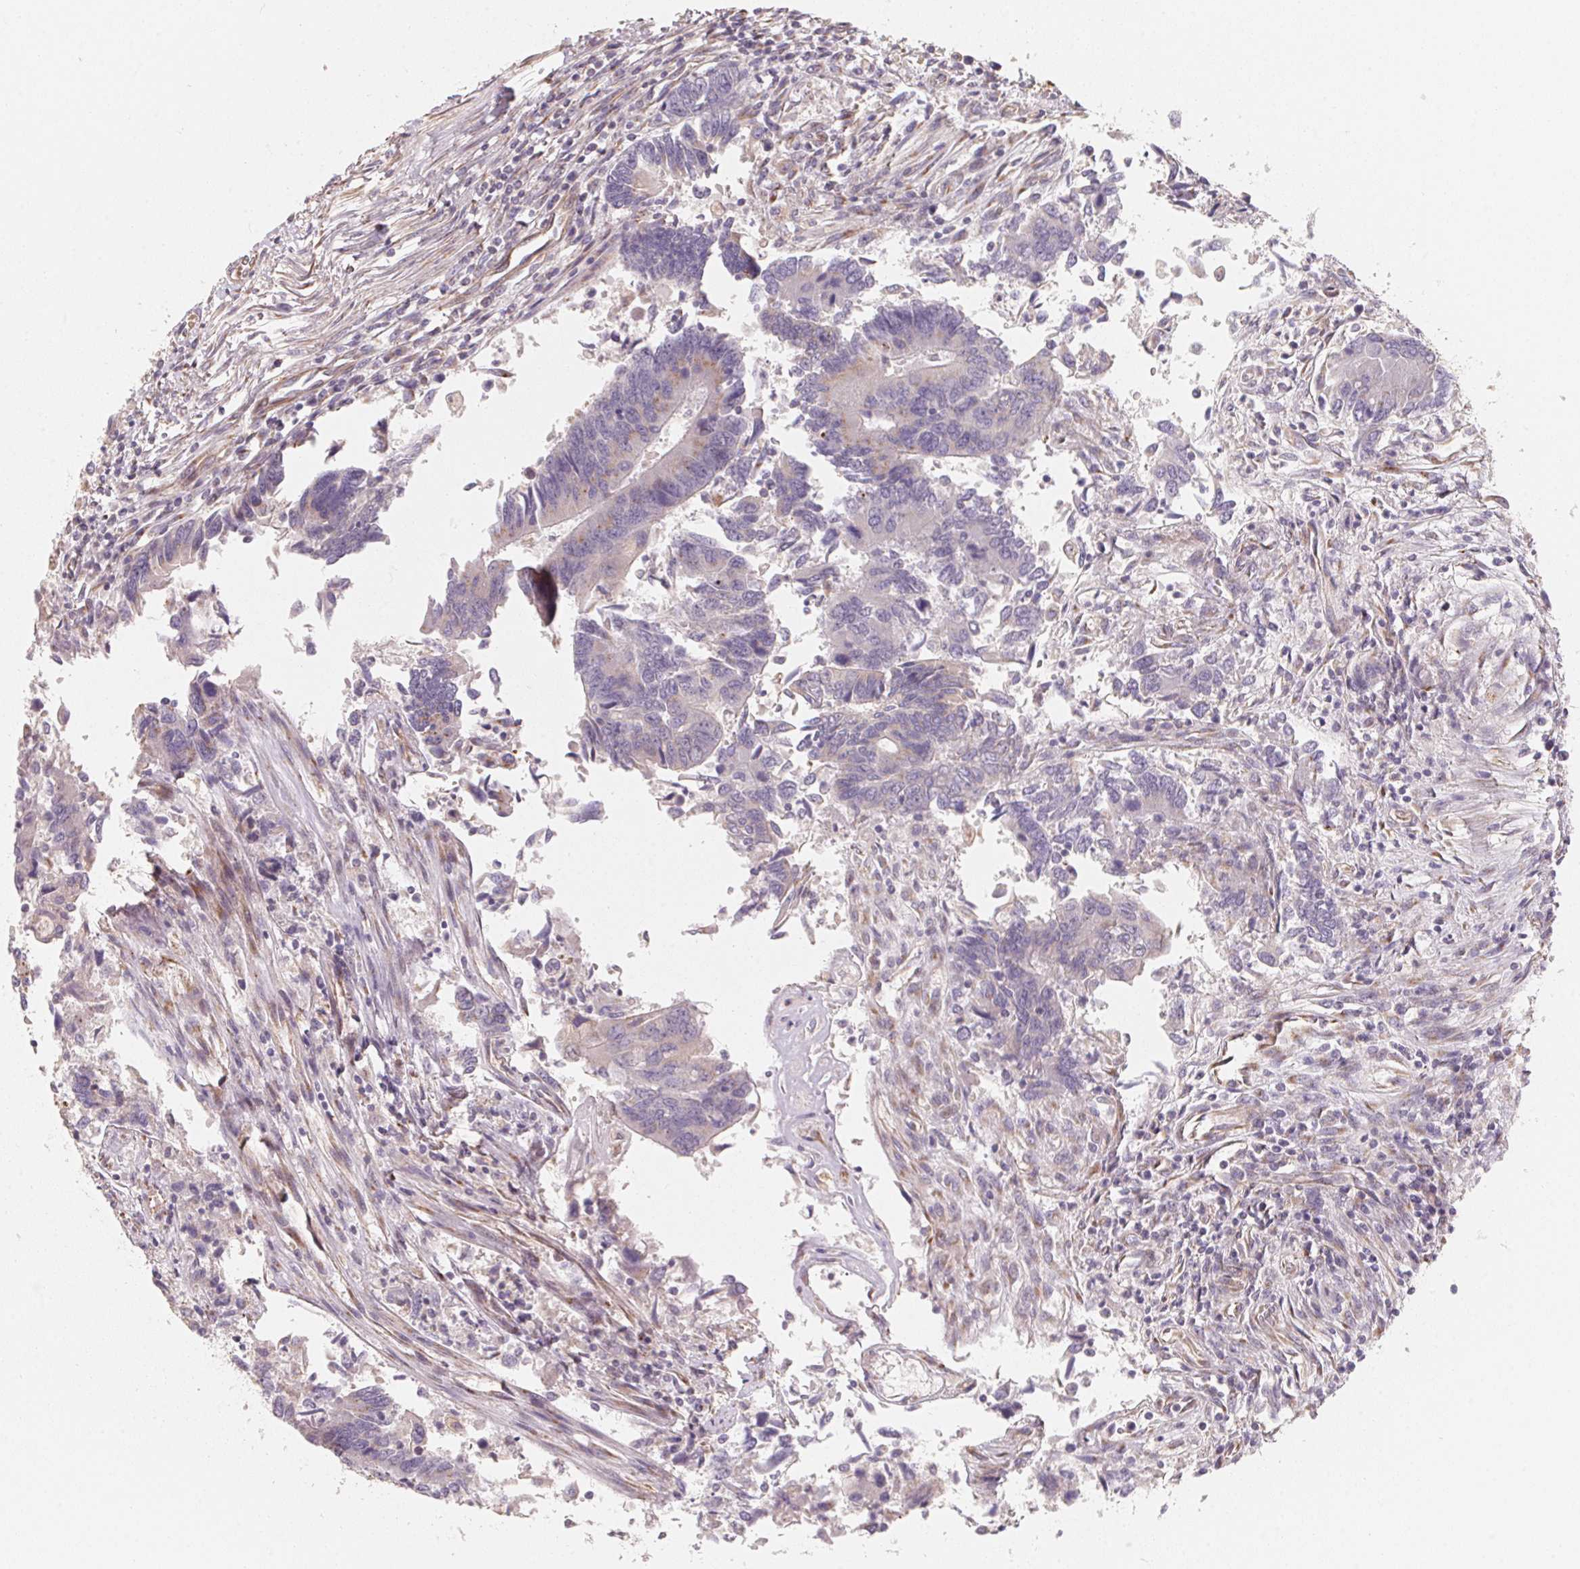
{"staining": {"intensity": "negative", "quantity": "none", "location": "none"}, "tissue": "colorectal cancer", "cell_type": "Tumor cells", "image_type": "cancer", "snomed": [{"axis": "morphology", "description": "Adenocarcinoma, NOS"}, {"axis": "topography", "description": "Colon"}], "caption": "Tumor cells show no significant protein staining in colorectal cancer (adenocarcinoma).", "gene": "TSPAN12", "patient": {"sex": "female", "age": 67}}